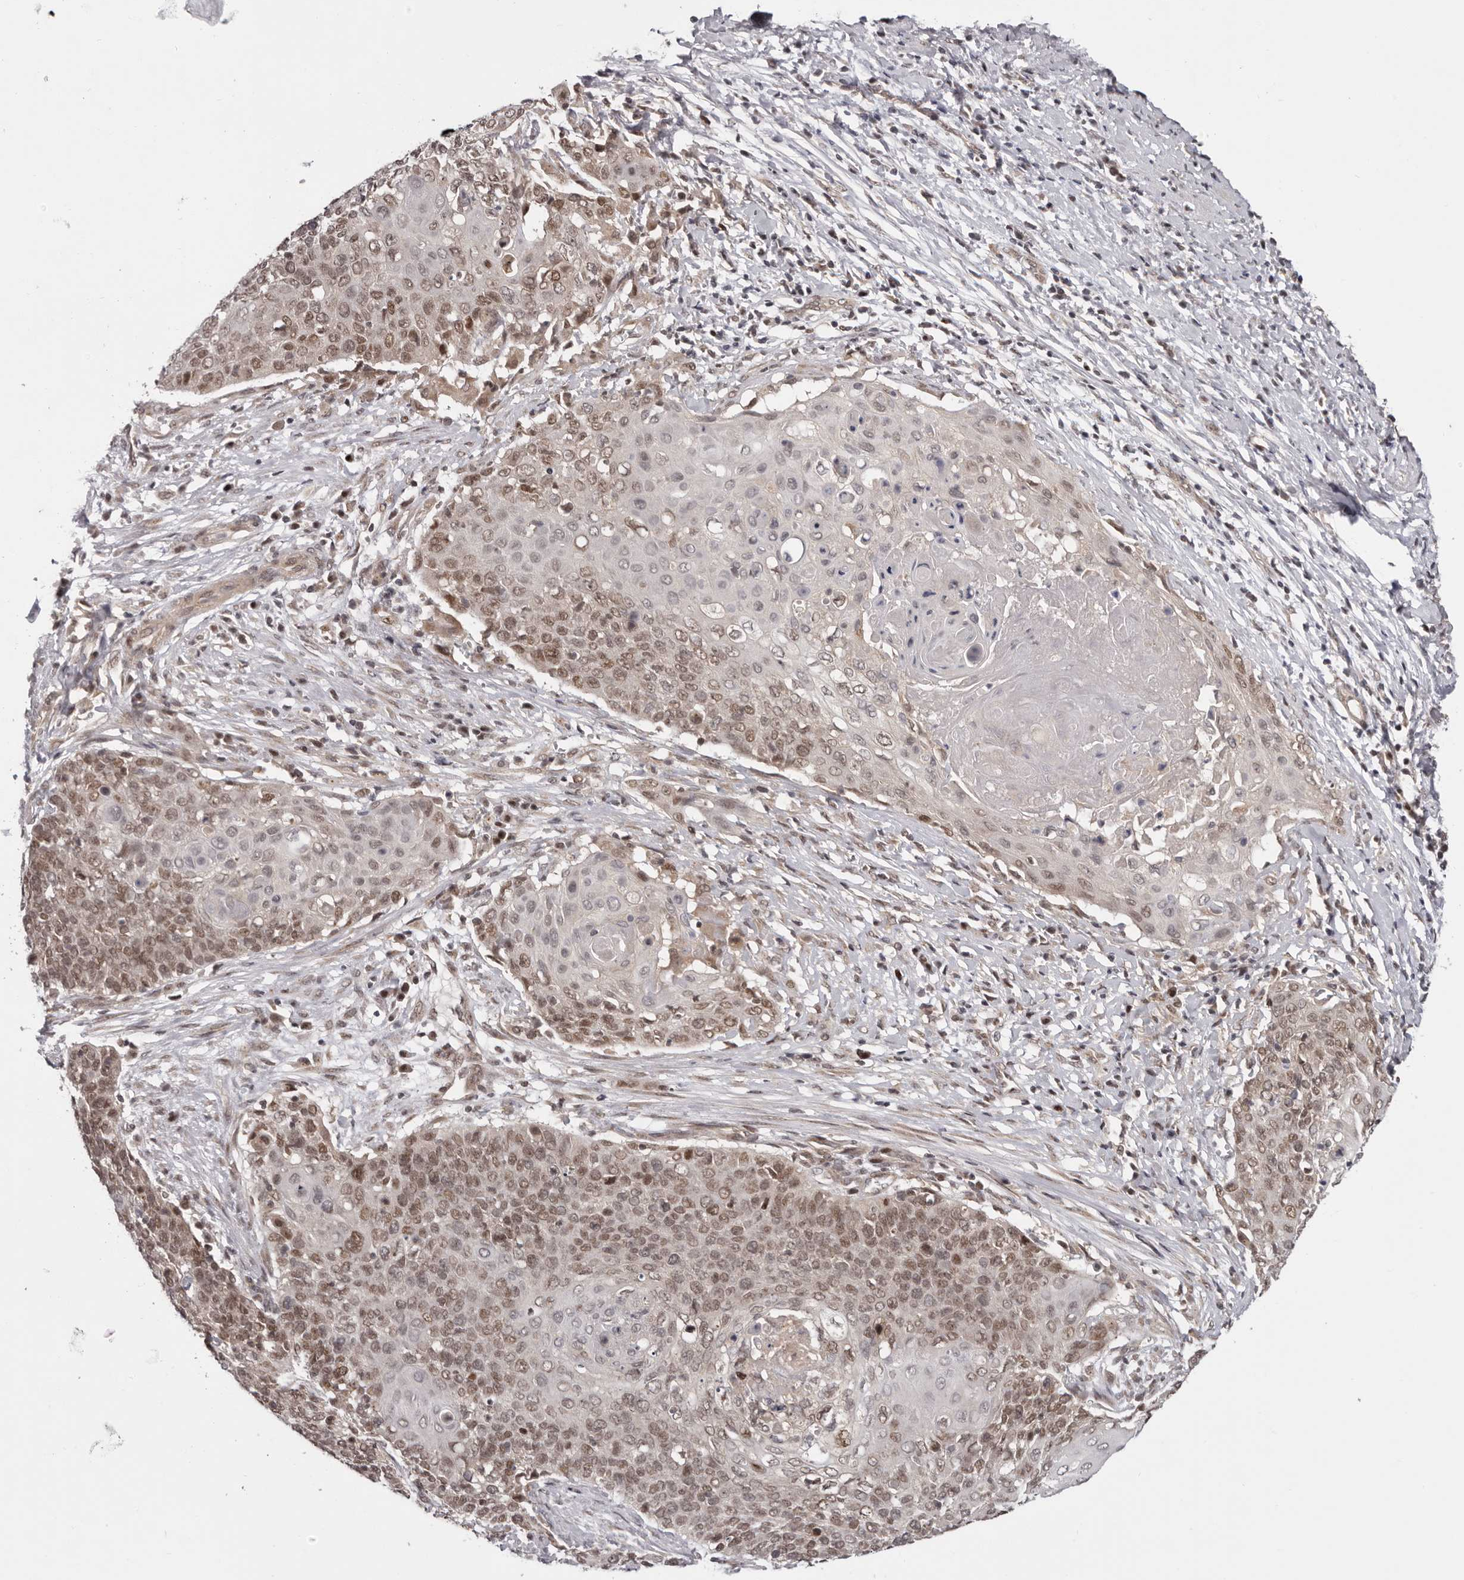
{"staining": {"intensity": "moderate", "quantity": ">75%", "location": "nuclear"}, "tissue": "cervical cancer", "cell_type": "Tumor cells", "image_type": "cancer", "snomed": [{"axis": "morphology", "description": "Squamous cell carcinoma, NOS"}, {"axis": "topography", "description": "Cervix"}], "caption": "Protein expression analysis of human cervical cancer reveals moderate nuclear expression in approximately >75% of tumor cells.", "gene": "TBX5", "patient": {"sex": "female", "age": 39}}